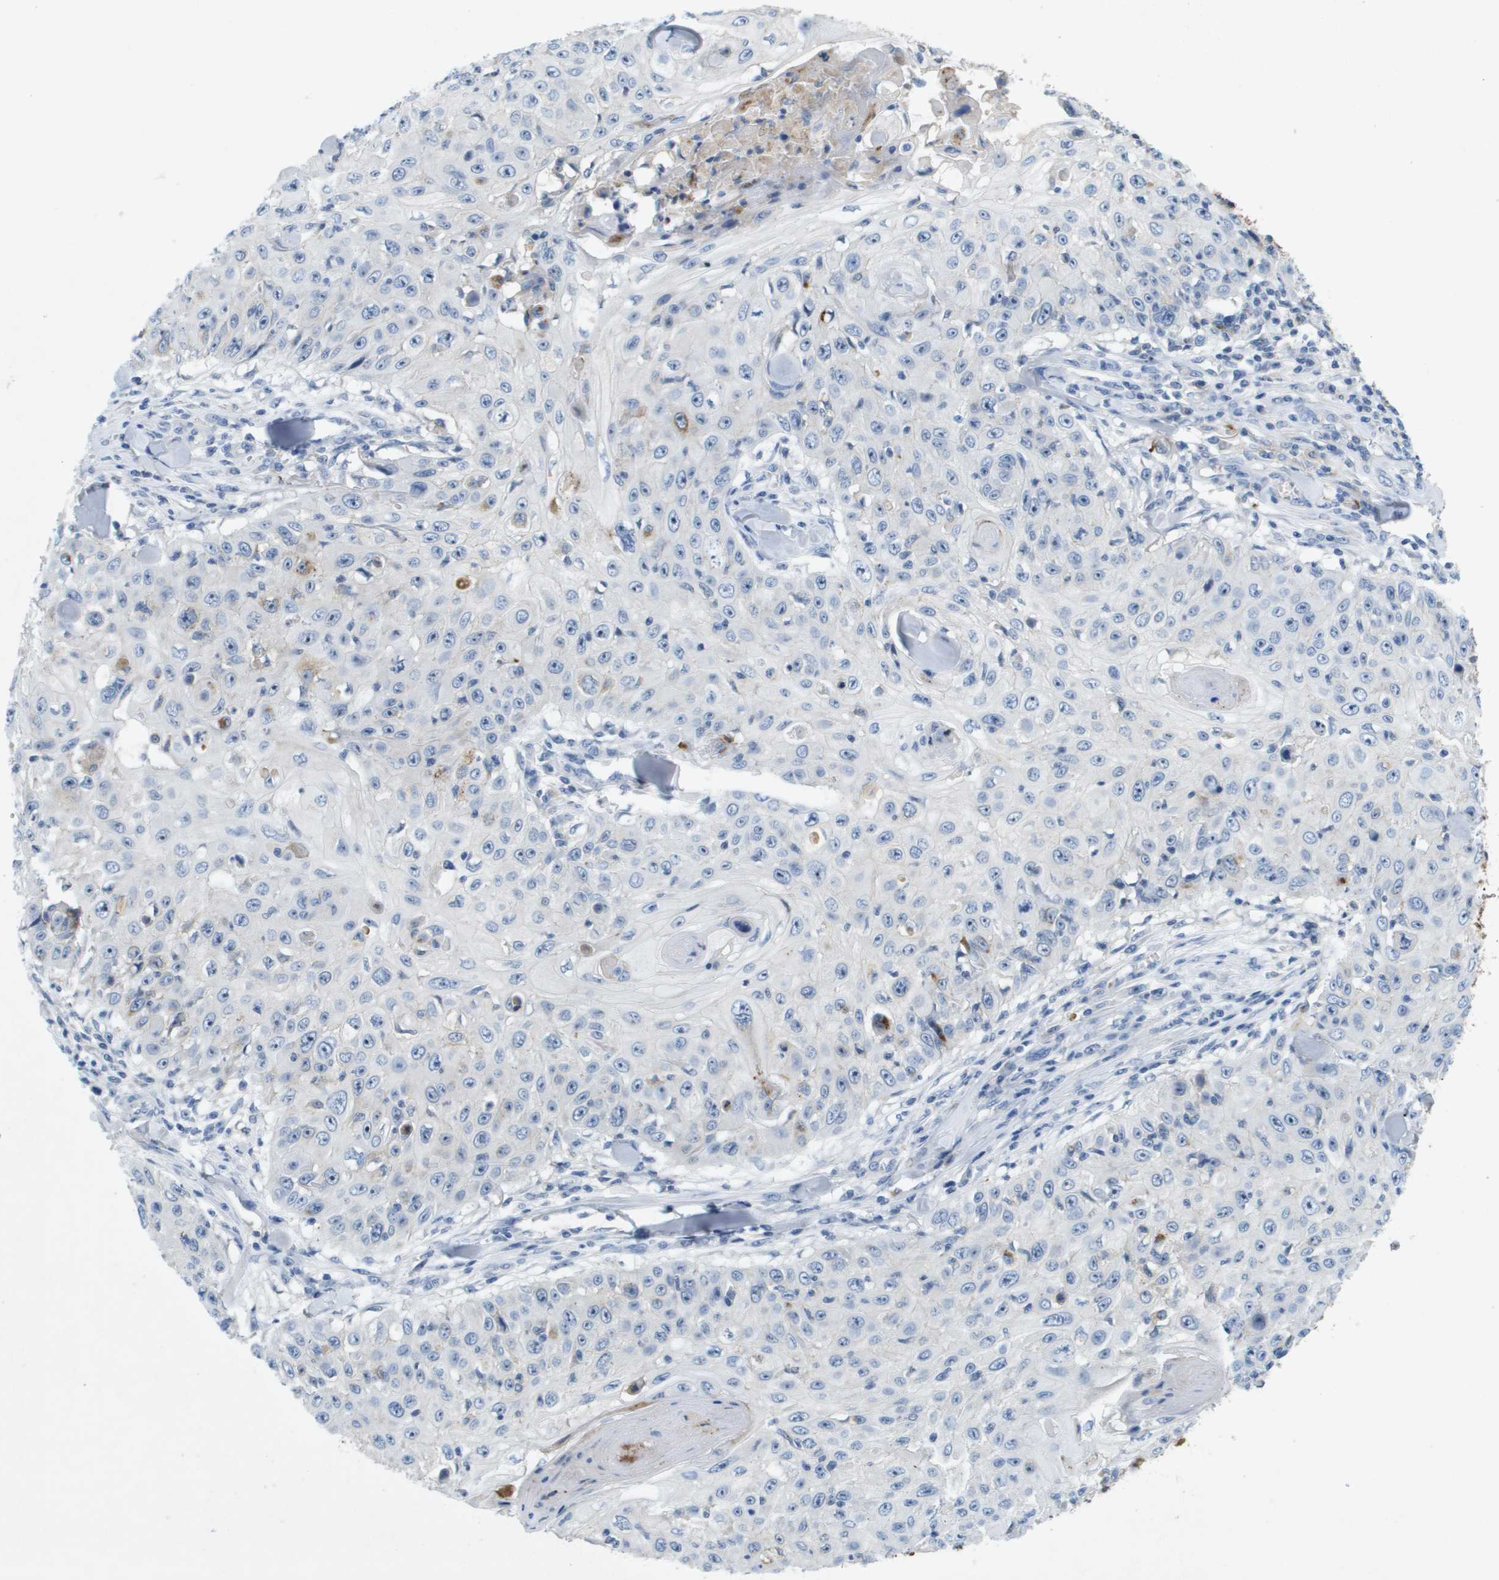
{"staining": {"intensity": "weak", "quantity": "<25%", "location": "nuclear"}, "tissue": "skin cancer", "cell_type": "Tumor cells", "image_type": "cancer", "snomed": [{"axis": "morphology", "description": "Squamous cell carcinoma, NOS"}, {"axis": "topography", "description": "Skin"}], "caption": "High magnification brightfield microscopy of skin squamous cell carcinoma stained with DAB (brown) and counterstained with hematoxylin (blue): tumor cells show no significant staining.", "gene": "LIPG", "patient": {"sex": "male", "age": 86}}